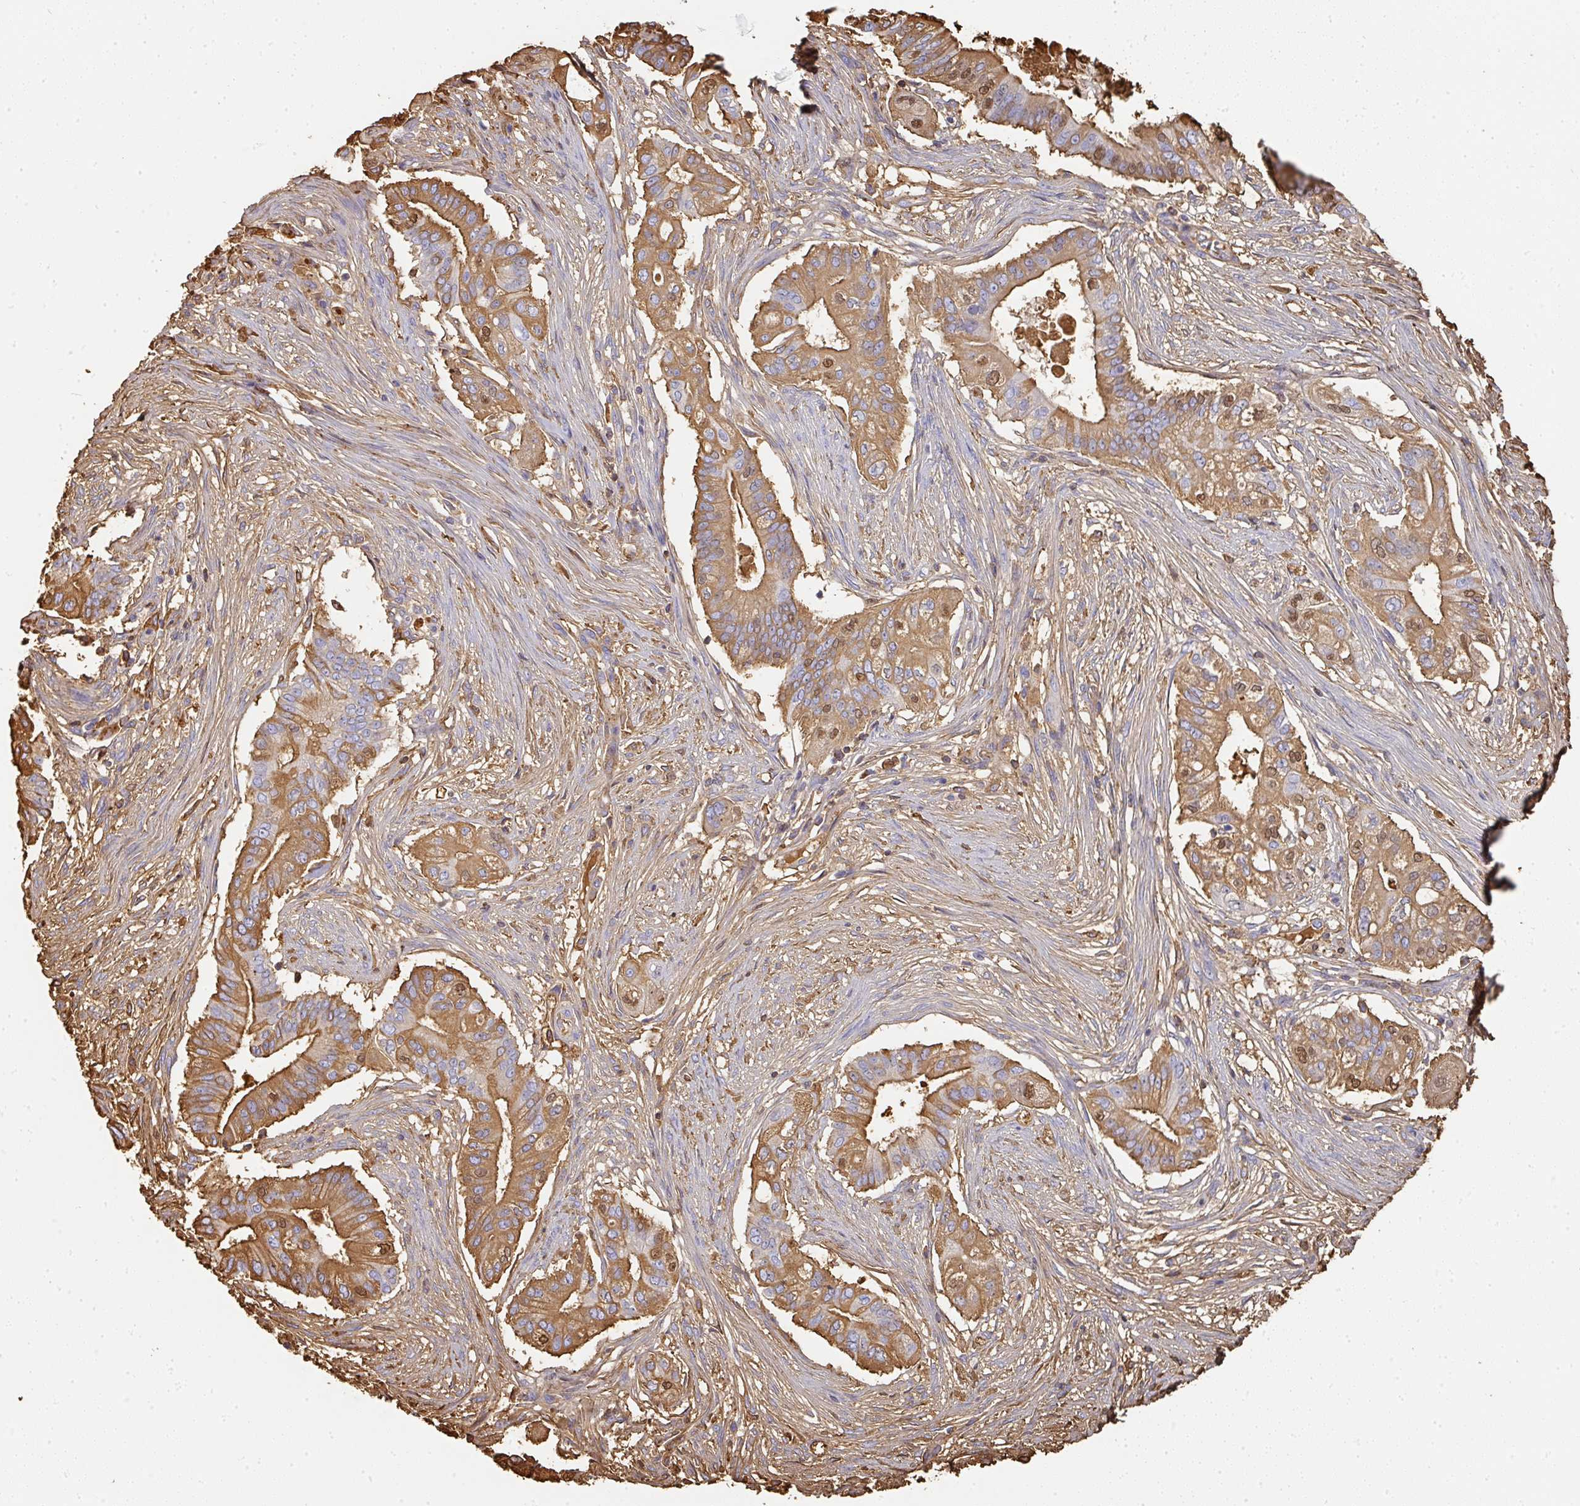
{"staining": {"intensity": "moderate", "quantity": ">75%", "location": "cytoplasmic/membranous"}, "tissue": "pancreatic cancer", "cell_type": "Tumor cells", "image_type": "cancer", "snomed": [{"axis": "morphology", "description": "Adenocarcinoma, NOS"}, {"axis": "topography", "description": "Pancreas"}], "caption": "Protein expression by immunohistochemistry (IHC) exhibits moderate cytoplasmic/membranous staining in approximately >75% of tumor cells in pancreatic cancer (adenocarcinoma).", "gene": "ALB", "patient": {"sex": "female", "age": 68}}